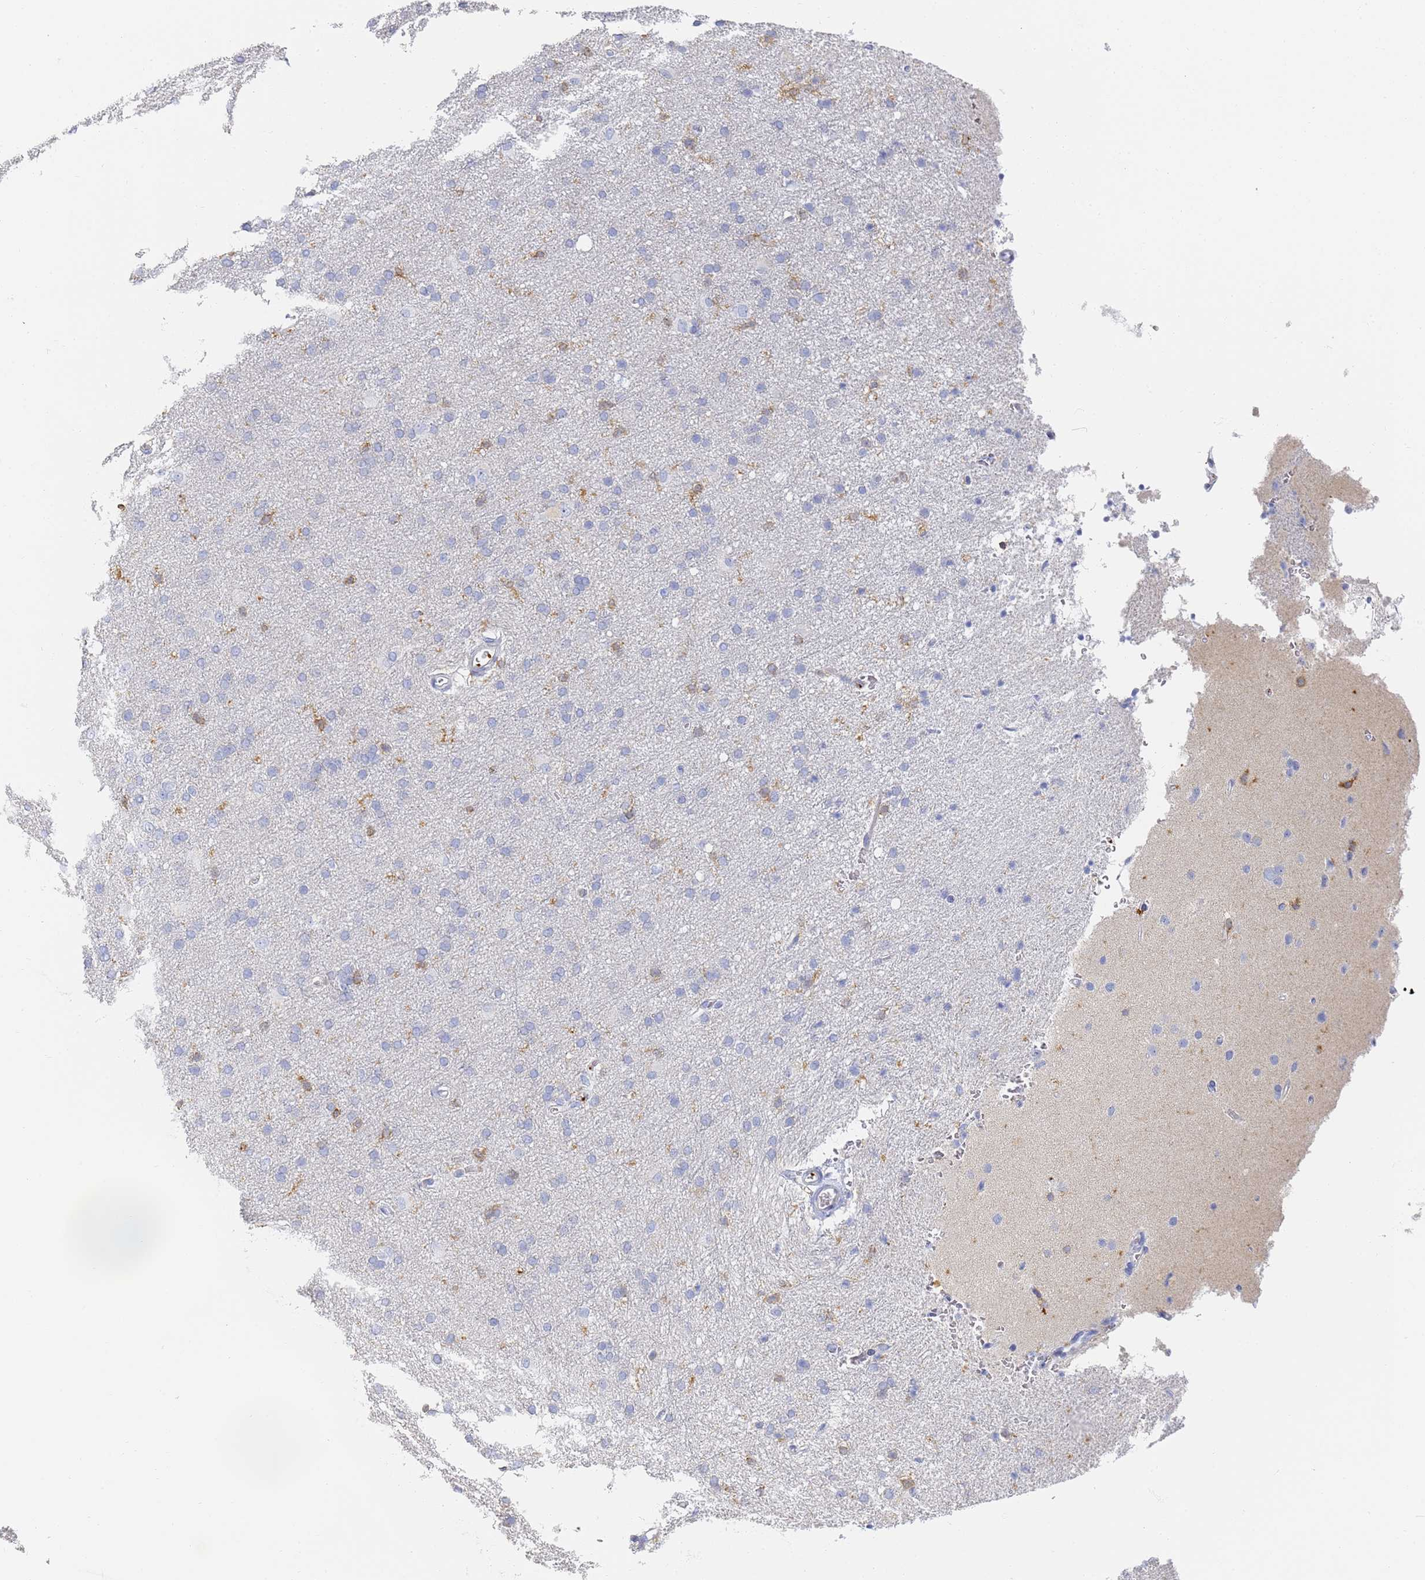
{"staining": {"intensity": "negative", "quantity": "none", "location": "none"}, "tissue": "cerebral cortex", "cell_type": "Endothelial cells", "image_type": "normal", "snomed": [{"axis": "morphology", "description": "Normal tissue, NOS"}, {"axis": "topography", "description": "Cerebral cortex"}], "caption": "This is a histopathology image of IHC staining of benign cerebral cortex, which shows no expression in endothelial cells.", "gene": "BIN2", "patient": {"sex": "male", "age": 62}}